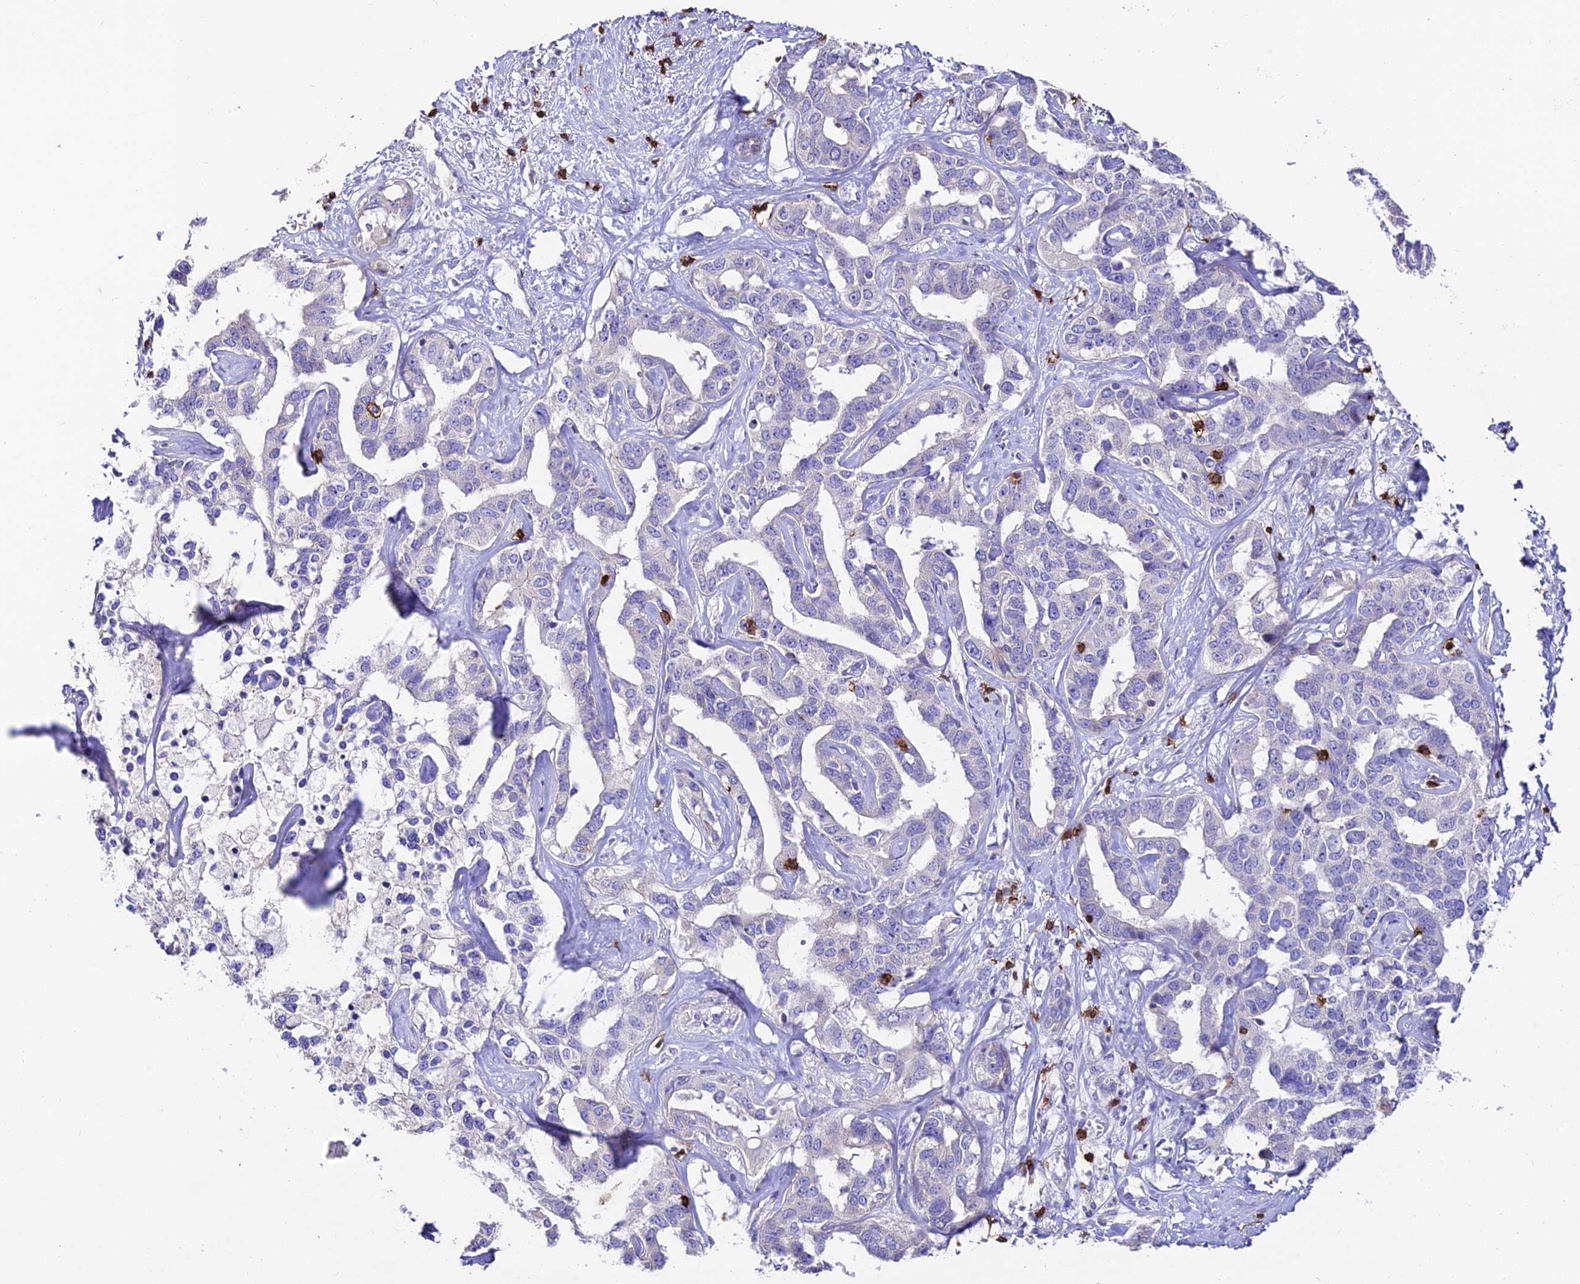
{"staining": {"intensity": "negative", "quantity": "none", "location": "none"}, "tissue": "liver cancer", "cell_type": "Tumor cells", "image_type": "cancer", "snomed": [{"axis": "morphology", "description": "Cholangiocarcinoma"}, {"axis": "topography", "description": "Liver"}], "caption": "The micrograph shows no significant expression in tumor cells of liver cancer.", "gene": "PTPRCAP", "patient": {"sex": "male", "age": 59}}